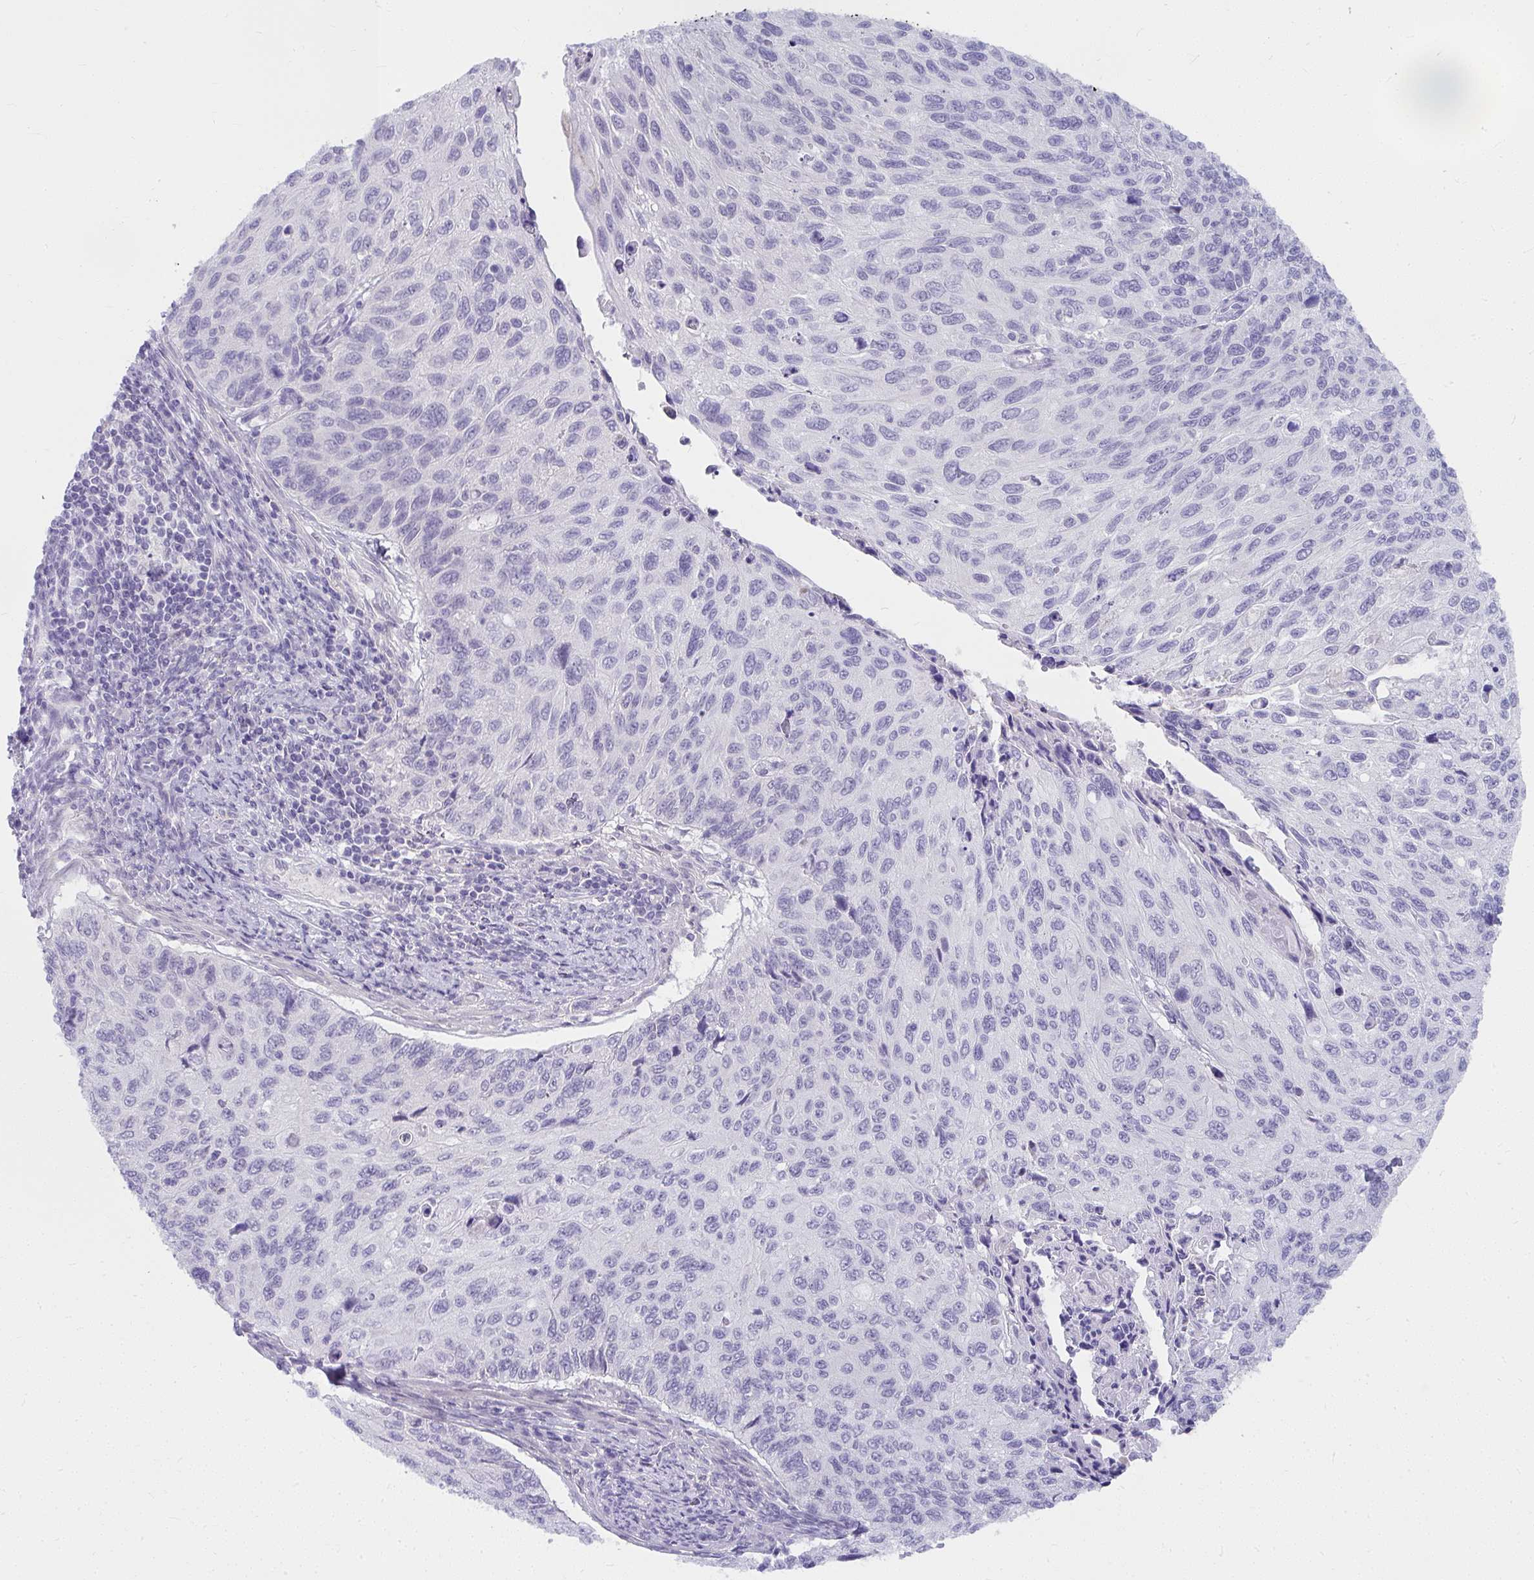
{"staining": {"intensity": "negative", "quantity": "none", "location": "none"}, "tissue": "cervical cancer", "cell_type": "Tumor cells", "image_type": "cancer", "snomed": [{"axis": "morphology", "description": "Squamous cell carcinoma, NOS"}, {"axis": "topography", "description": "Cervix"}], "caption": "Tumor cells show no significant expression in squamous cell carcinoma (cervical).", "gene": "UGT3A2", "patient": {"sex": "female", "age": 70}}